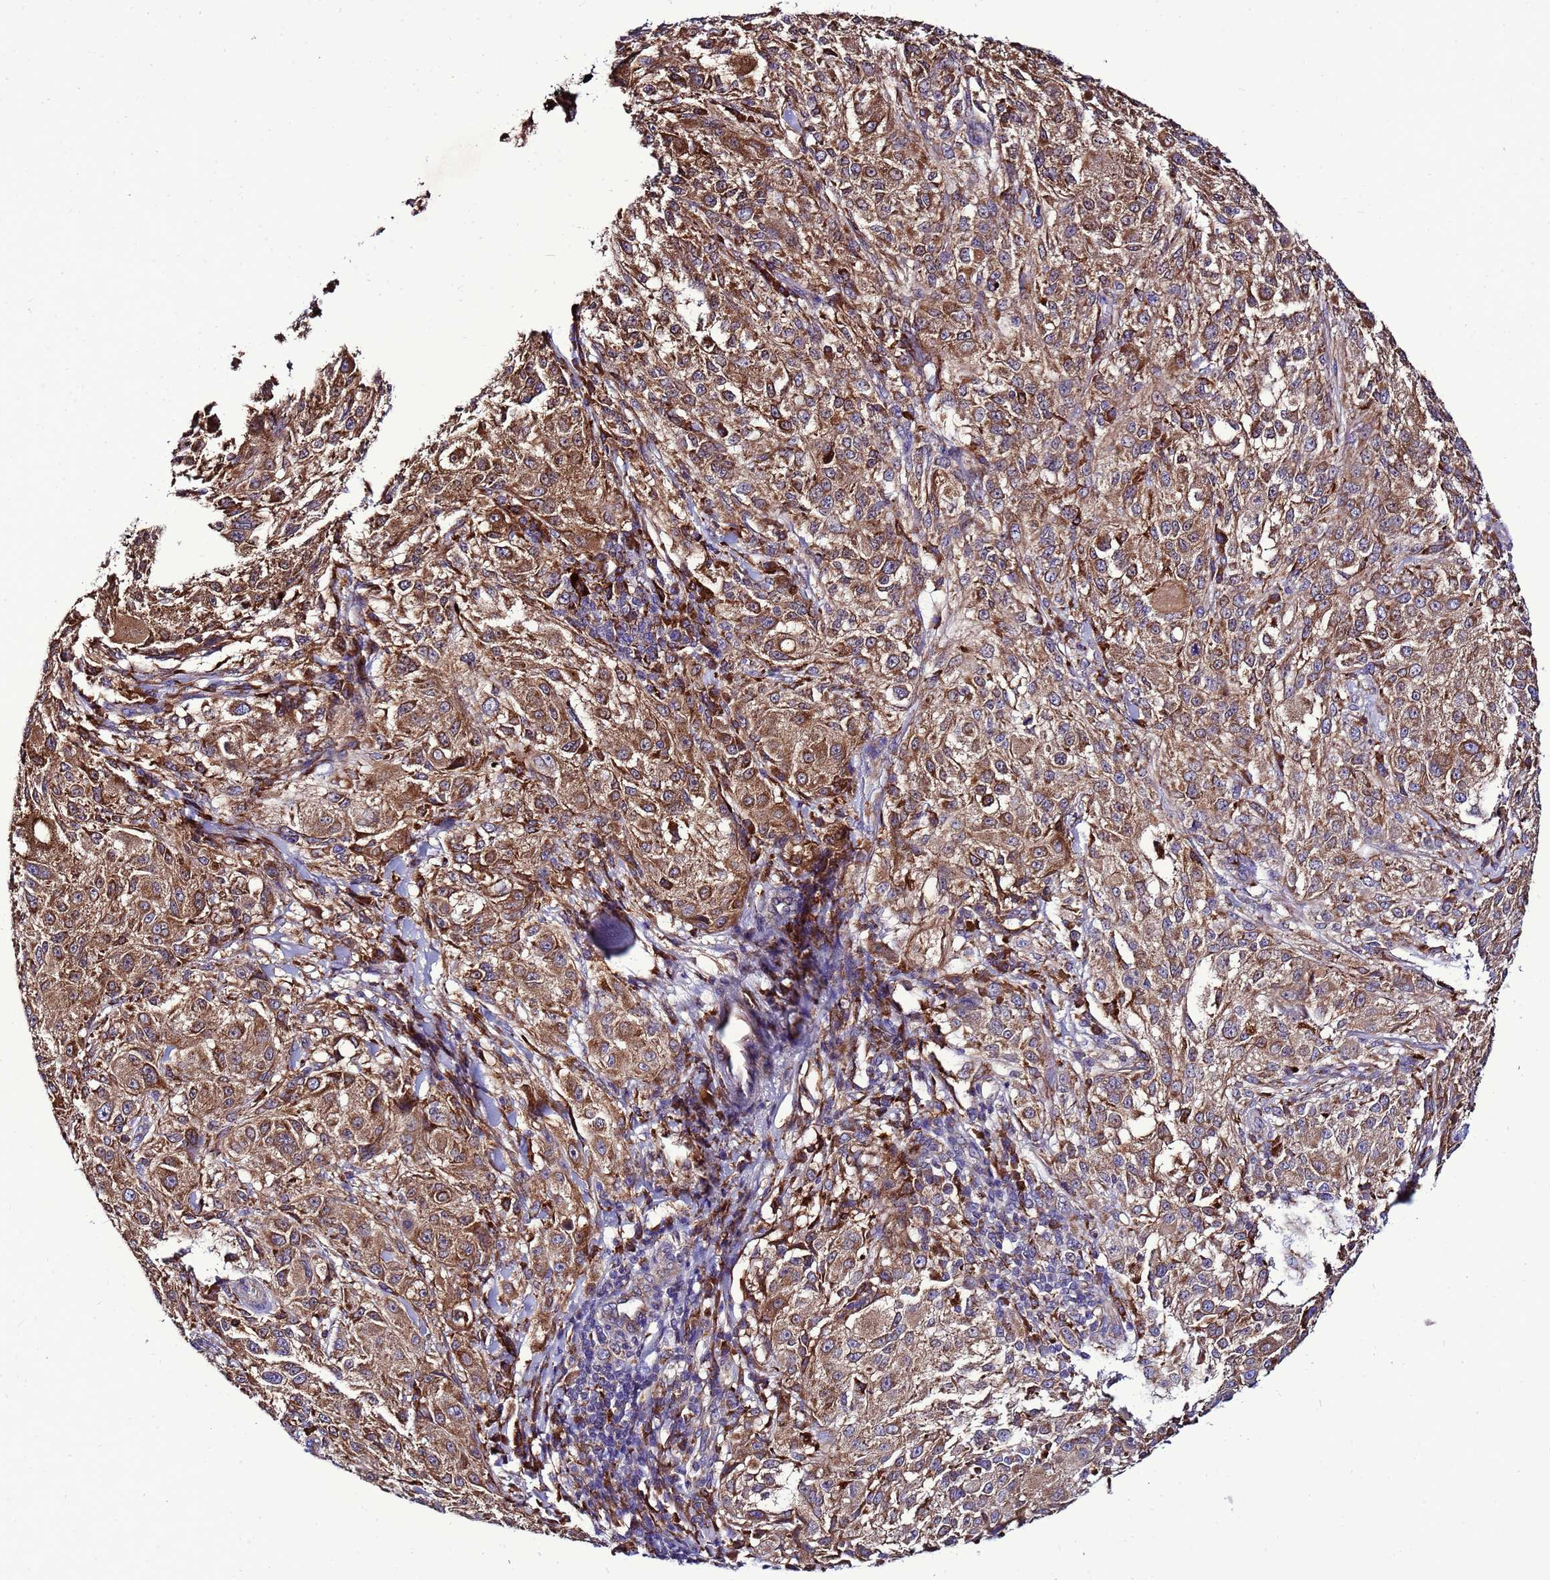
{"staining": {"intensity": "moderate", "quantity": ">75%", "location": "cytoplasmic/membranous"}, "tissue": "melanoma", "cell_type": "Tumor cells", "image_type": "cancer", "snomed": [{"axis": "morphology", "description": "Necrosis, NOS"}, {"axis": "morphology", "description": "Malignant melanoma, NOS"}, {"axis": "topography", "description": "Skin"}], "caption": "Immunohistochemical staining of melanoma reveals medium levels of moderate cytoplasmic/membranous protein positivity in approximately >75% of tumor cells.", "gene": "ANTKMT", "patient": {"sex": "female", "age": 87}}